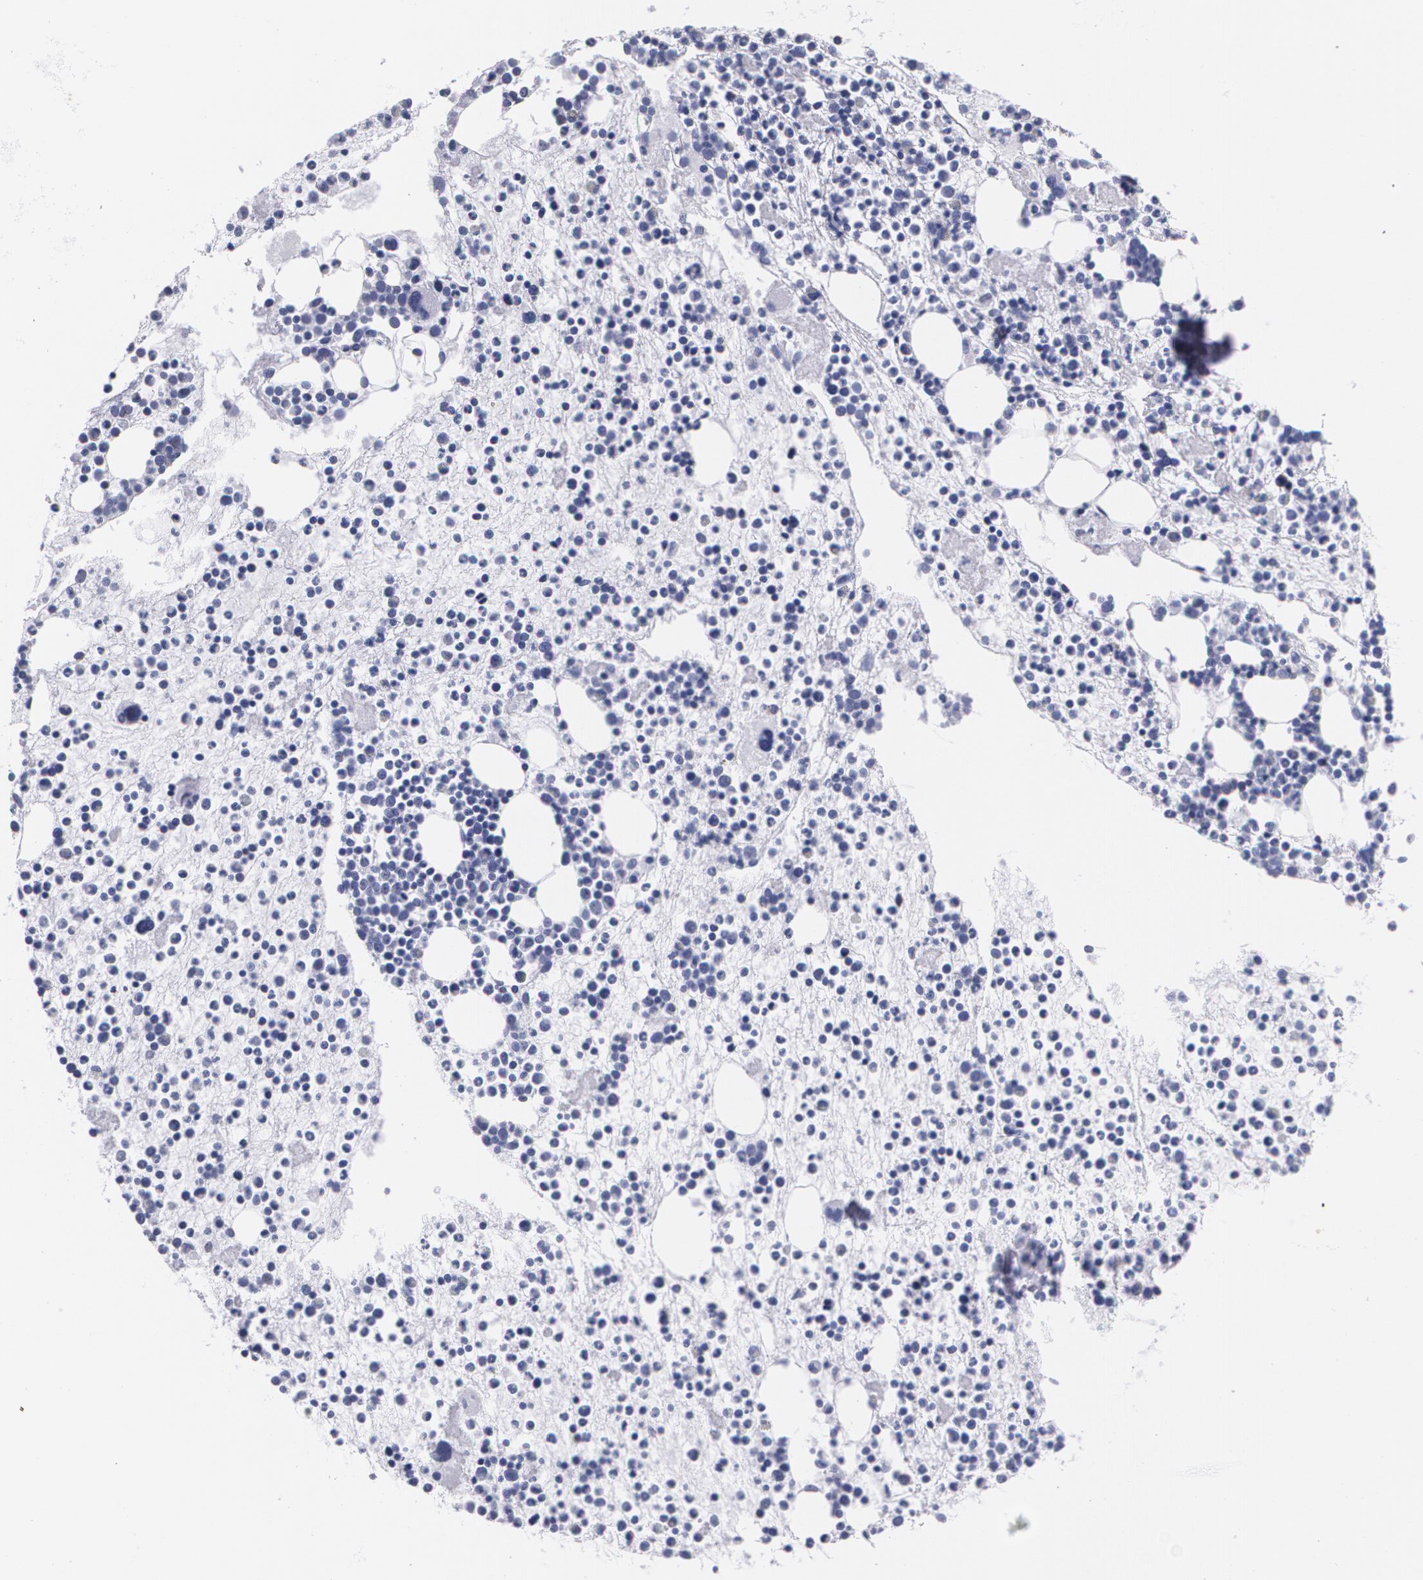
{"staining": {"intensity": "weak", "quantity": "<25%", "location": "cytoplasmic/membranous"}, "tissue": "bone marrow", "cell_type": "Hematopoietic cells", "image_type": "normal", "snomed": [{"axis": "morphology", "description": "Normal tissue, NOS"}, {"axis": "topography", "description": "Bone marrow"}], "caption": "High magnification brightfield microscopy of benign bone marrow stained with DAB (3,3'-diaminobenzidine) (brown) and counterstained with hematoxylin (blue): hematopoietic cells show no significant staining.", "gene": "TP53", "patient": {"sex": "male", "age": 15}}